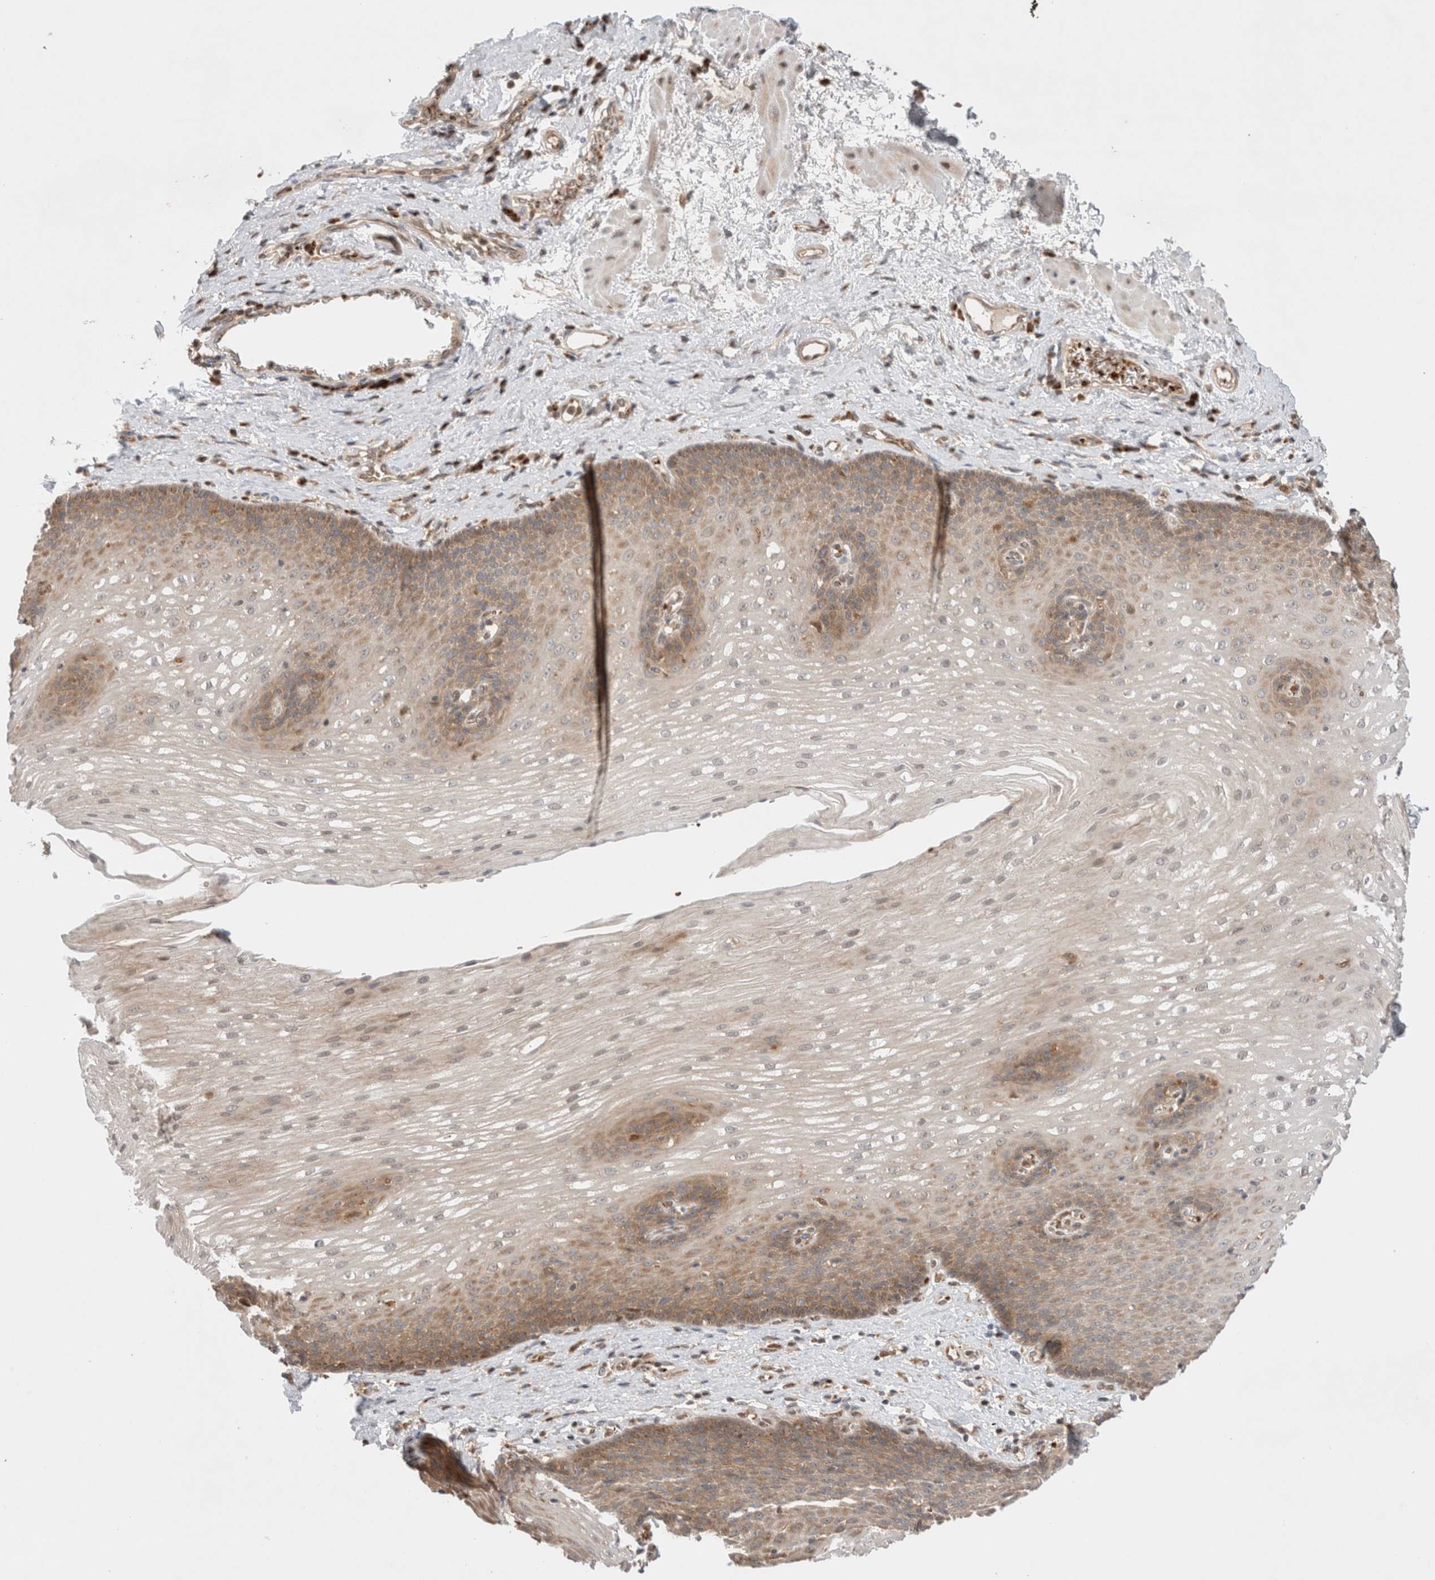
{"staining": {"intensity": "moderate", "quantity": "25%-75%", "location": "cytoplasmic/membranous,nuclear"}, "tissue": "esophagus", "cell_type": "Squamous epithelial cells", "image_type": "normal", "snomed": [{"axis": "morphology", "description": "Normal tissue, NOS"}, {"axis": "topography", "description": "Esophagus"}], "caption": "Esophagus stained for a protein (brown) exhibits moderate cytoplasmic/membranous,nuclear positive expression in approximately 25%-75% of squamous epithelial cells.", "gene": "OTUD6B", "patient": {"sex": "male", "age": 48}}